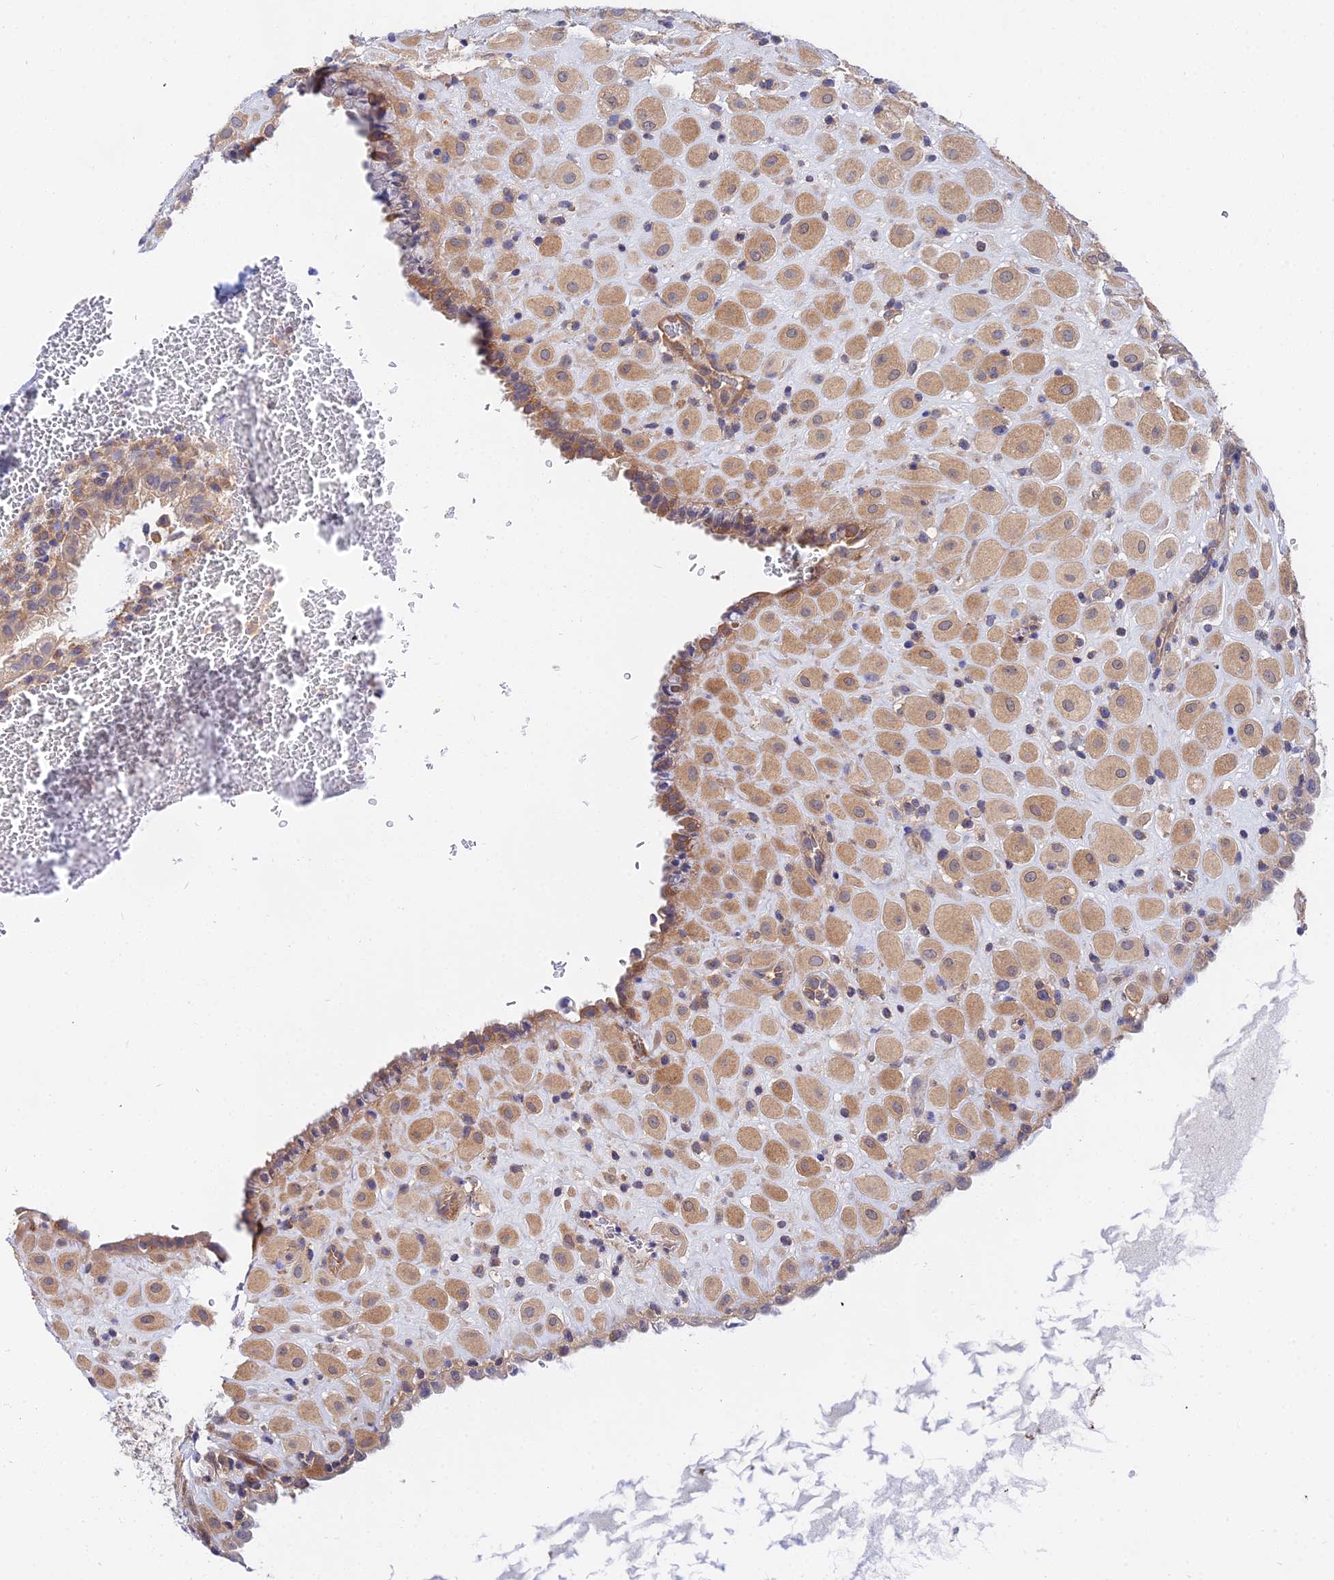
{"staining": {"intensity": "moderate", "quantity": ">75%", "location": "cytoplasmic/membranous"}, "tissue": "placenta", "cell_type": "Decidual cells", "image_type": "normal", "snomed": [{"axis": "morphology", "description": "Normal tissue, NOS"}, {"axis": "topography", "description": "Placenta"}], "caption": "Decidual cells exhibit medium levels of moderate cytoplasmic/membranous positivity in approximately >75% of cells in unremarkable human placenta. Using DAB (brown) and hematoxylin (blue) stains, captured at high magnification using brightfield microscopy.", "gene": "PPP2R2A", "patient": {"sex": "female", "age": 35}}